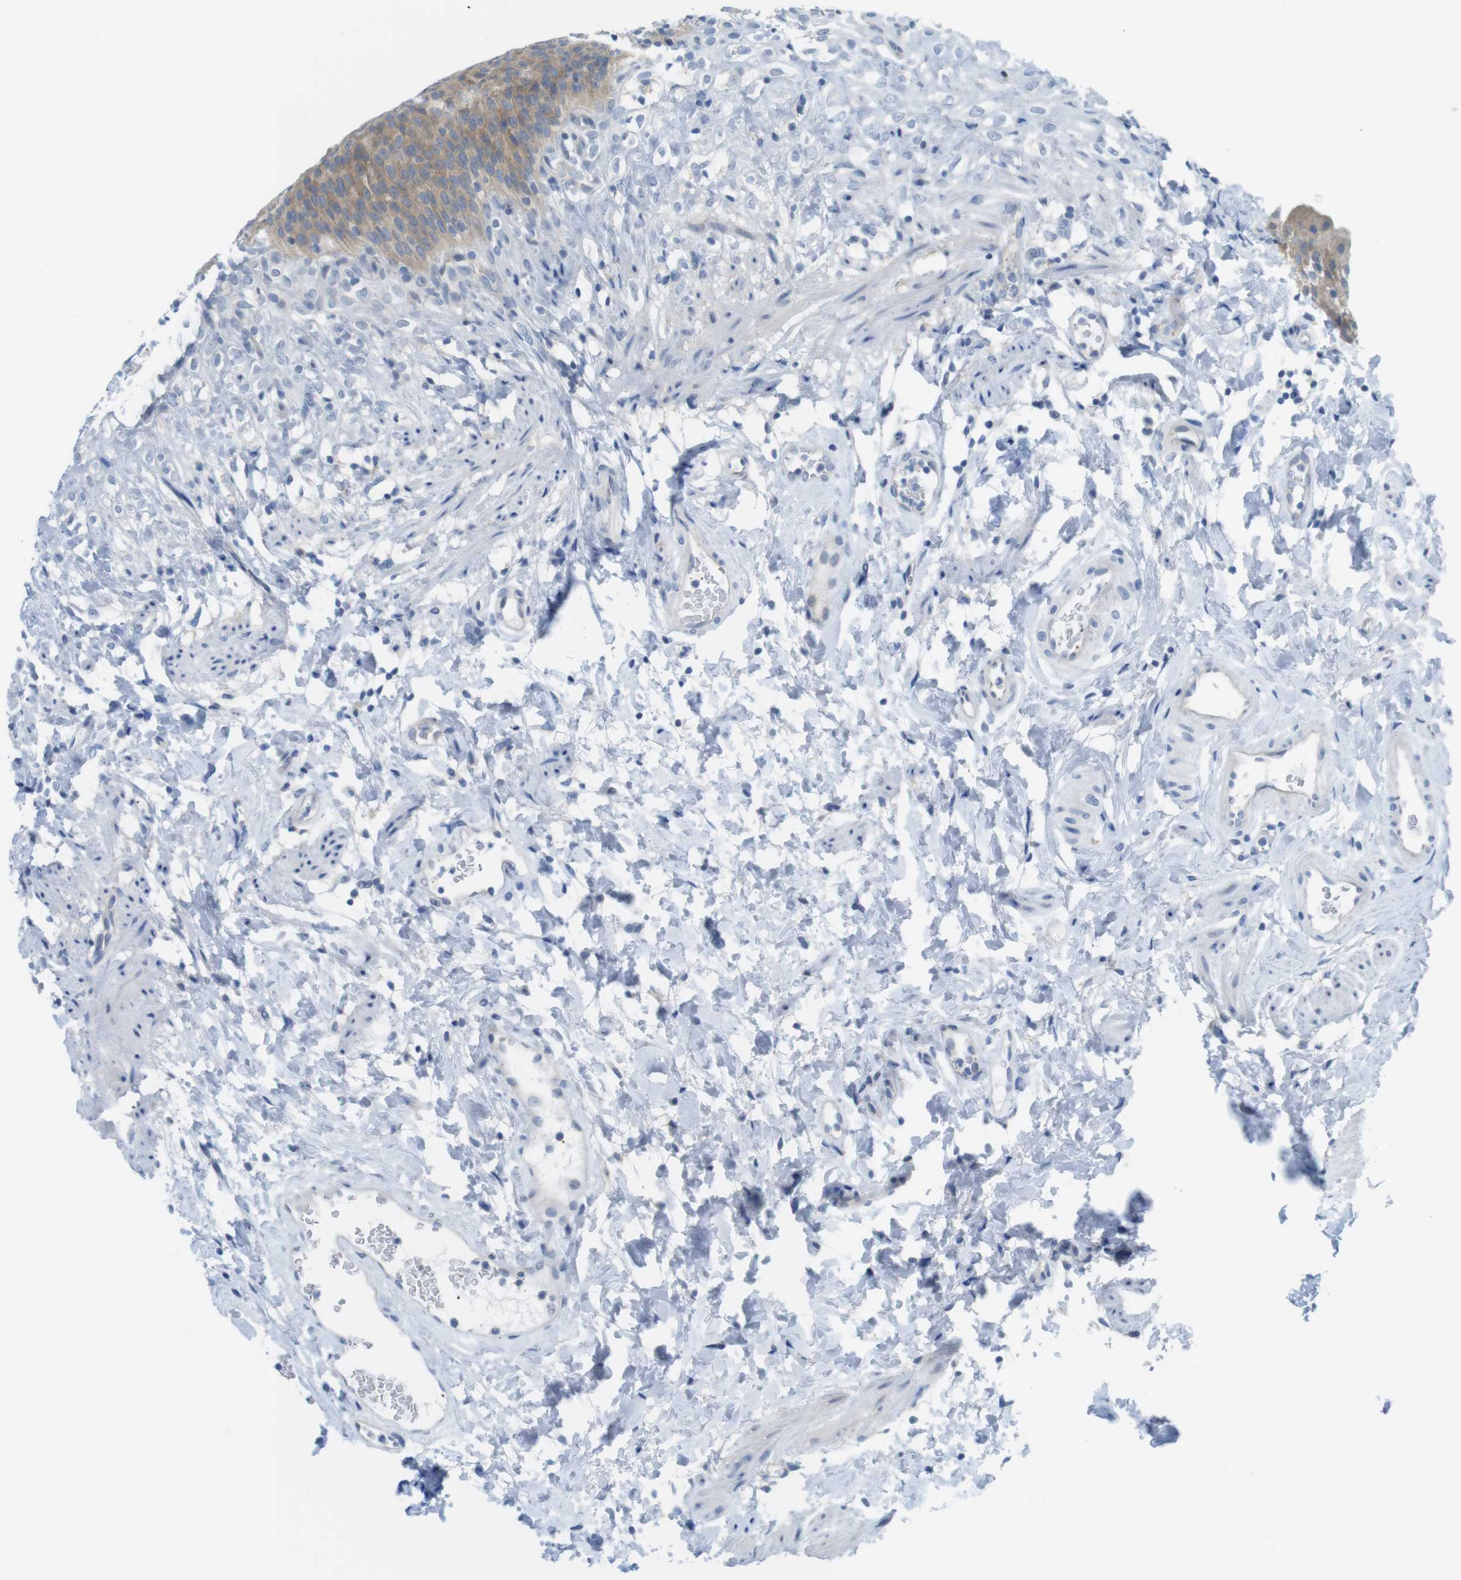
{"staining": {"intensity": "moderate", "quantity": ">75%", "location": "cytoplasmic/membranous"}, "tissue": "urinary bladder", "cell_type": "Urothelial cells", "image_type": "normal", "snomed": [{"axis": "morphology", "description": "Normal tissue, NOS"}, {"axis": "topography", "description": "Urinary bladder"}], "caption": "A brown stain highlights moderate cytoplasmic/membranous expression of a protein in urothelial cells of benign human urinary bladder. The staining was performed using DAB (3,3'-diaminobenzidine), with brown indicating positive protein expression. Nuclei are stained blue with hematoxylin.", "gene": "CASP2", "patient": {"sex": "female", "age": 79}}